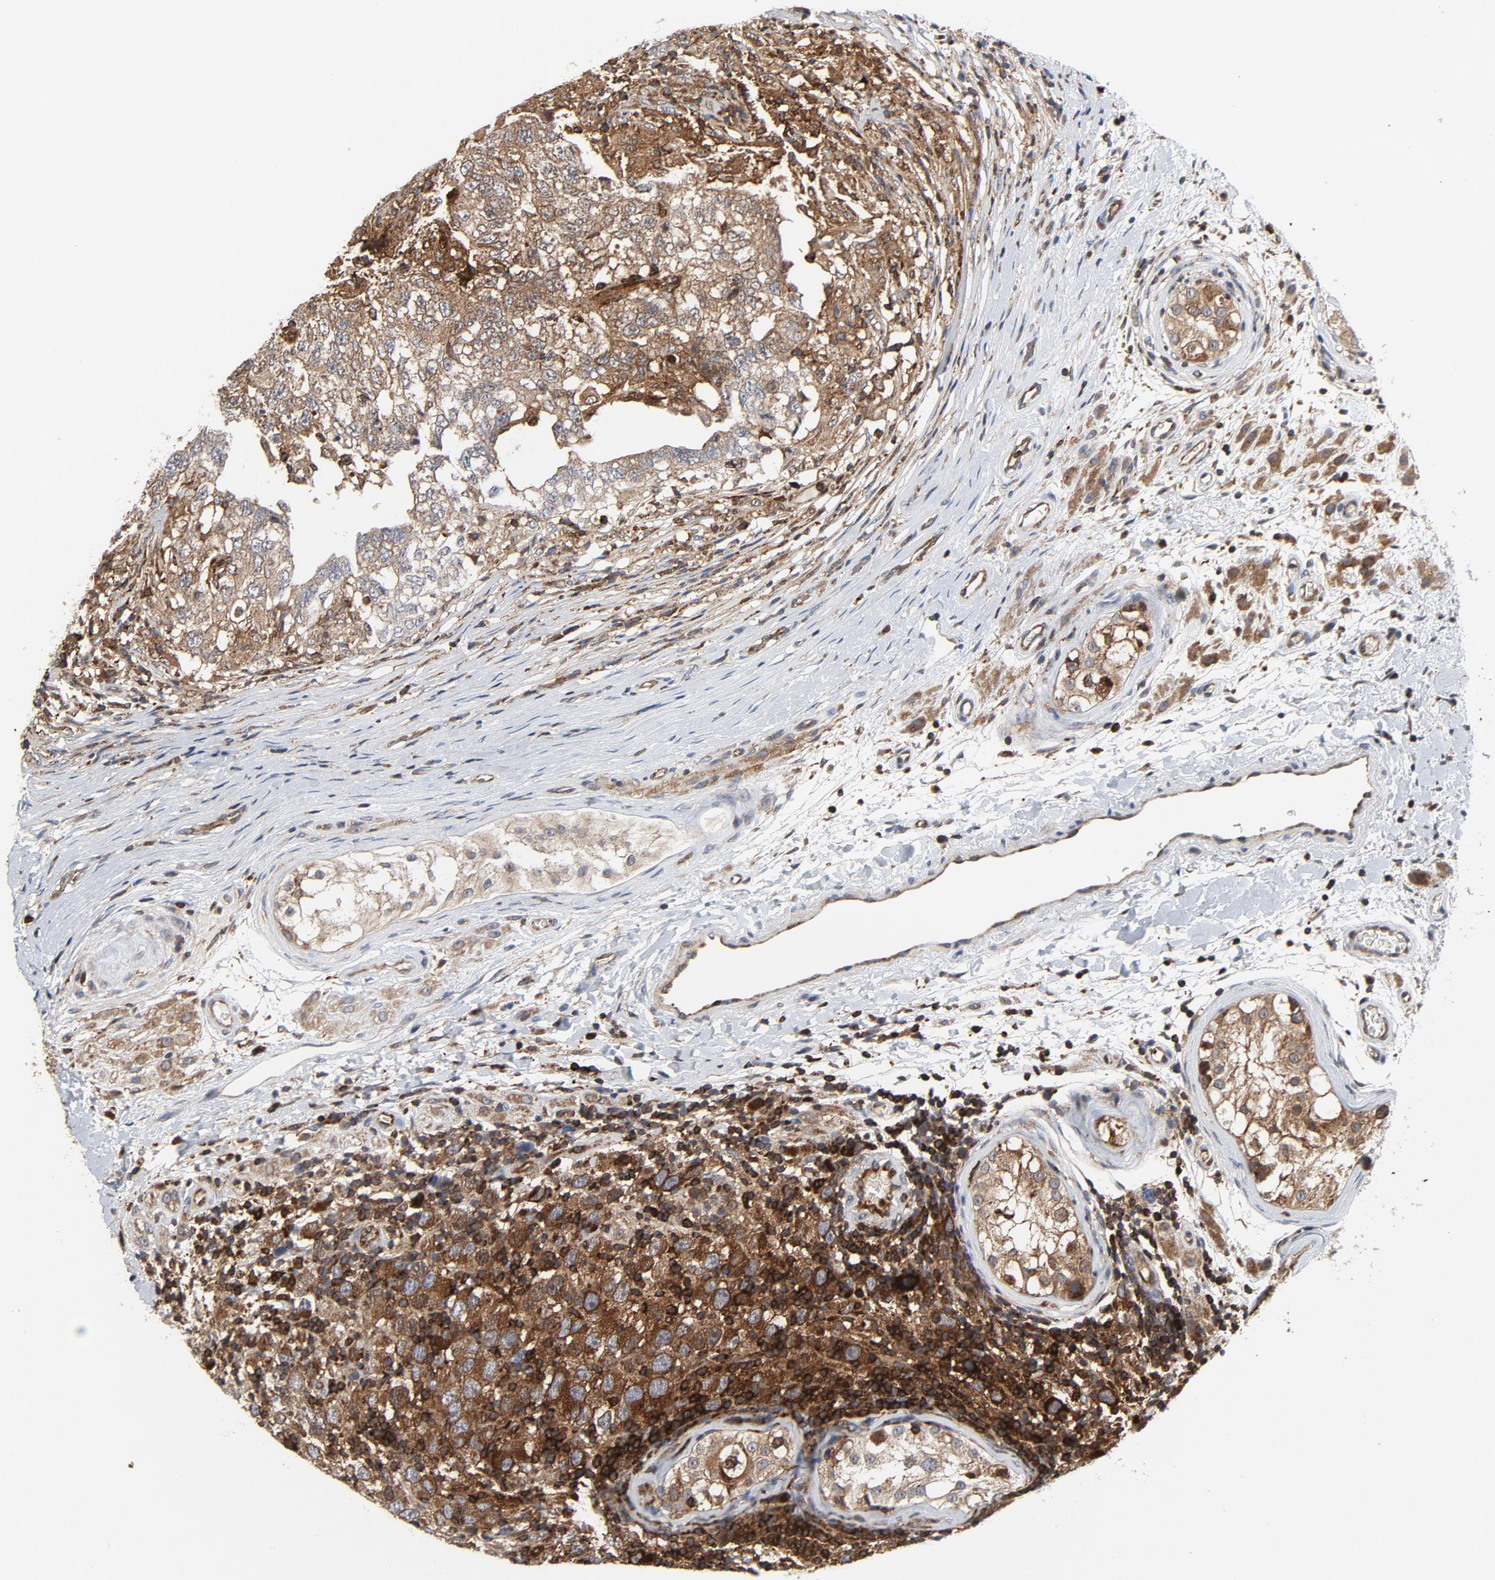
{"staining": {"intensity": "strong", "quantity": ">75%", "location": "cytoplasmic/membranous"}, "tissue": "testis cancer", "cell_type": "Tumor cells", "image_type": "cancer", "snomed": [{"axis": "morphology", "description": "Carcinoma, Embryonal, NOS"}, {"axis": "topography", "description": "Testis"}], "caption": "Human testis embryonal carcinoma stained with a protein marker shows strong staining in tumor cells.", "gene": "YES1", "patient": {"sex": "male", "age": 21}}